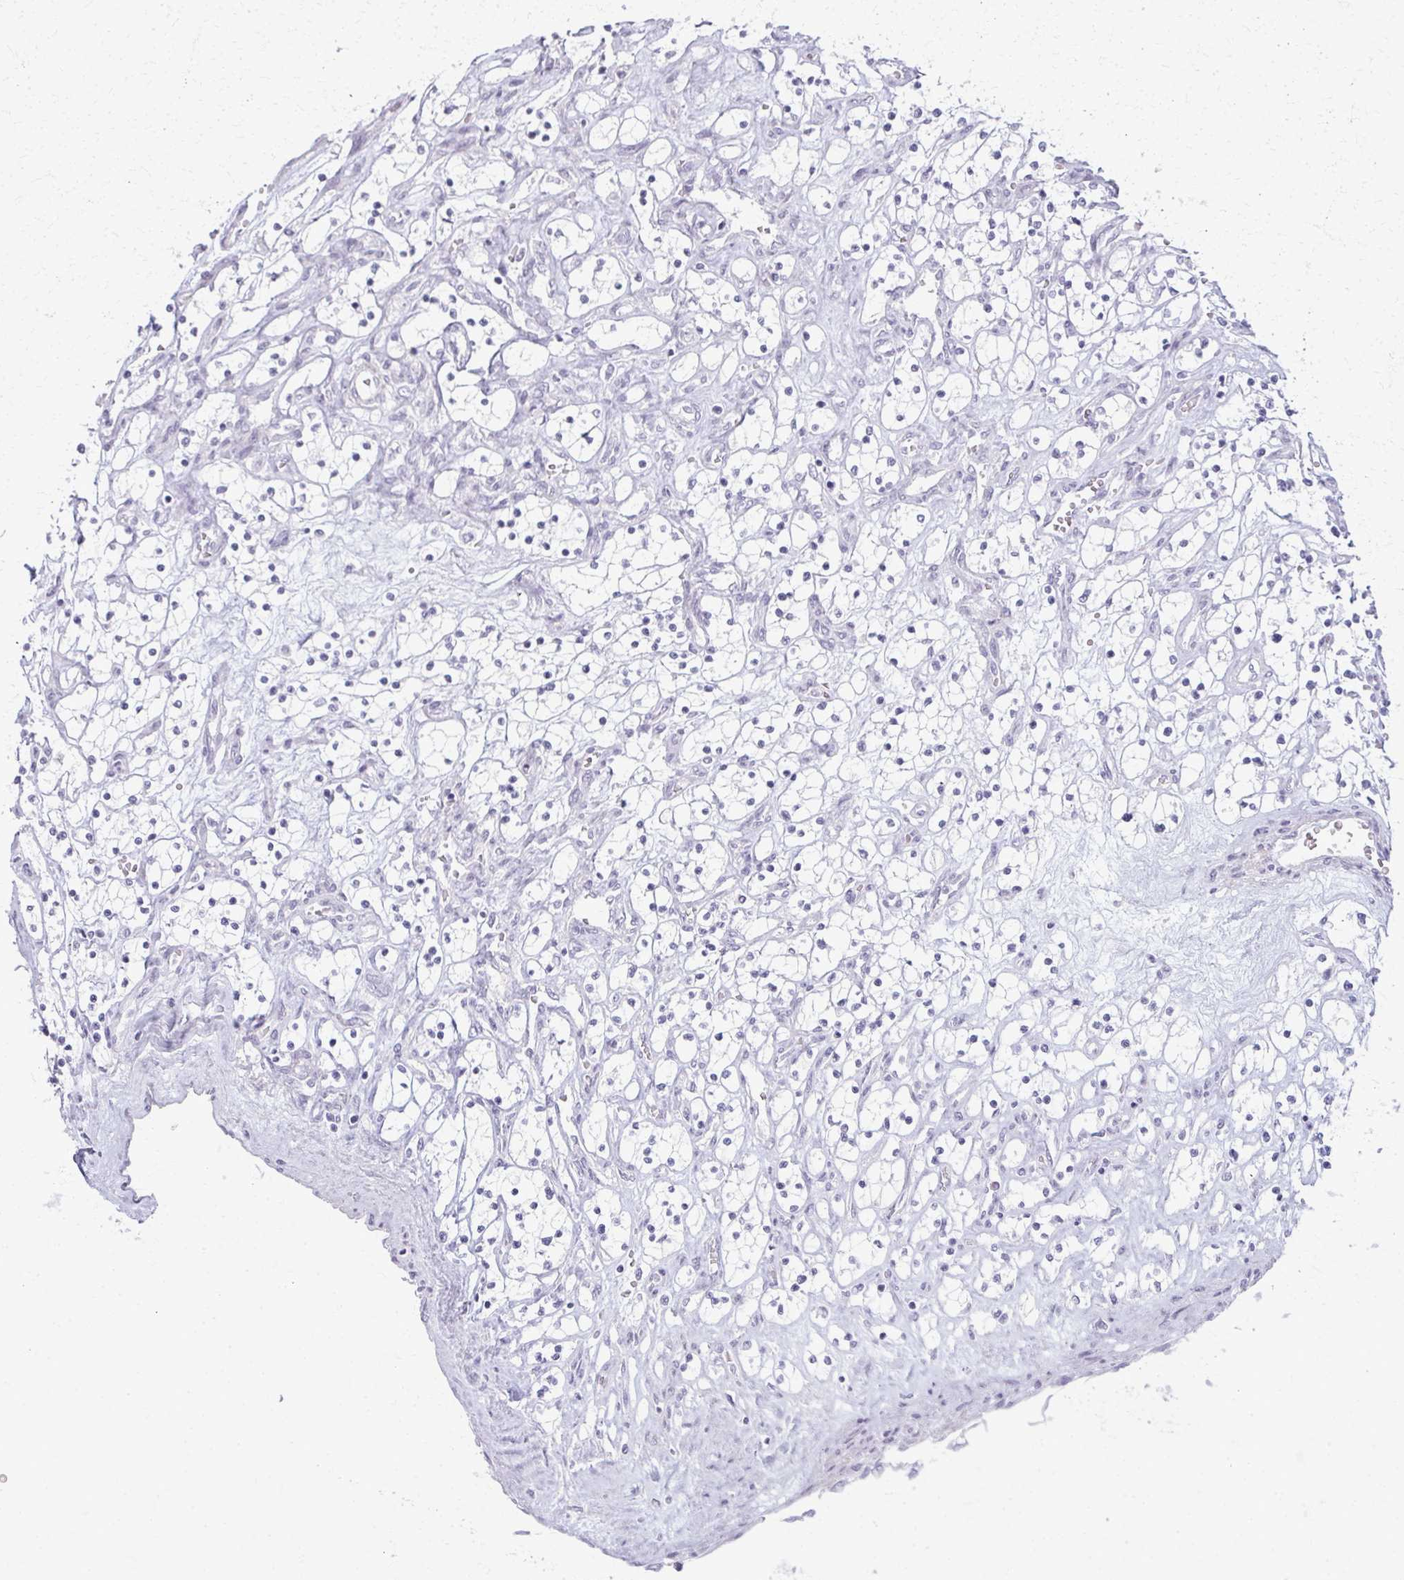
{"staining": {"intensity": "negative", "quantity": "none", "location": "none"}, "tissue": "renal cancer", "cell_type": "Tumor cells", "image_type": "cancer", "snomed": [{"axis": "morphology", "description": "Adenocarcinoma, NOS"}, {"axis": "topography", "description": "Kidney"}], "caption": "IHC photomicrograph of neoplastic tissue: human renal cancer (adenocarcinoma) stained with DAB reveals no significant protein staining in tumor cells.", "gene": "CA3", "patient": {"sex": "female", "age": 69}}